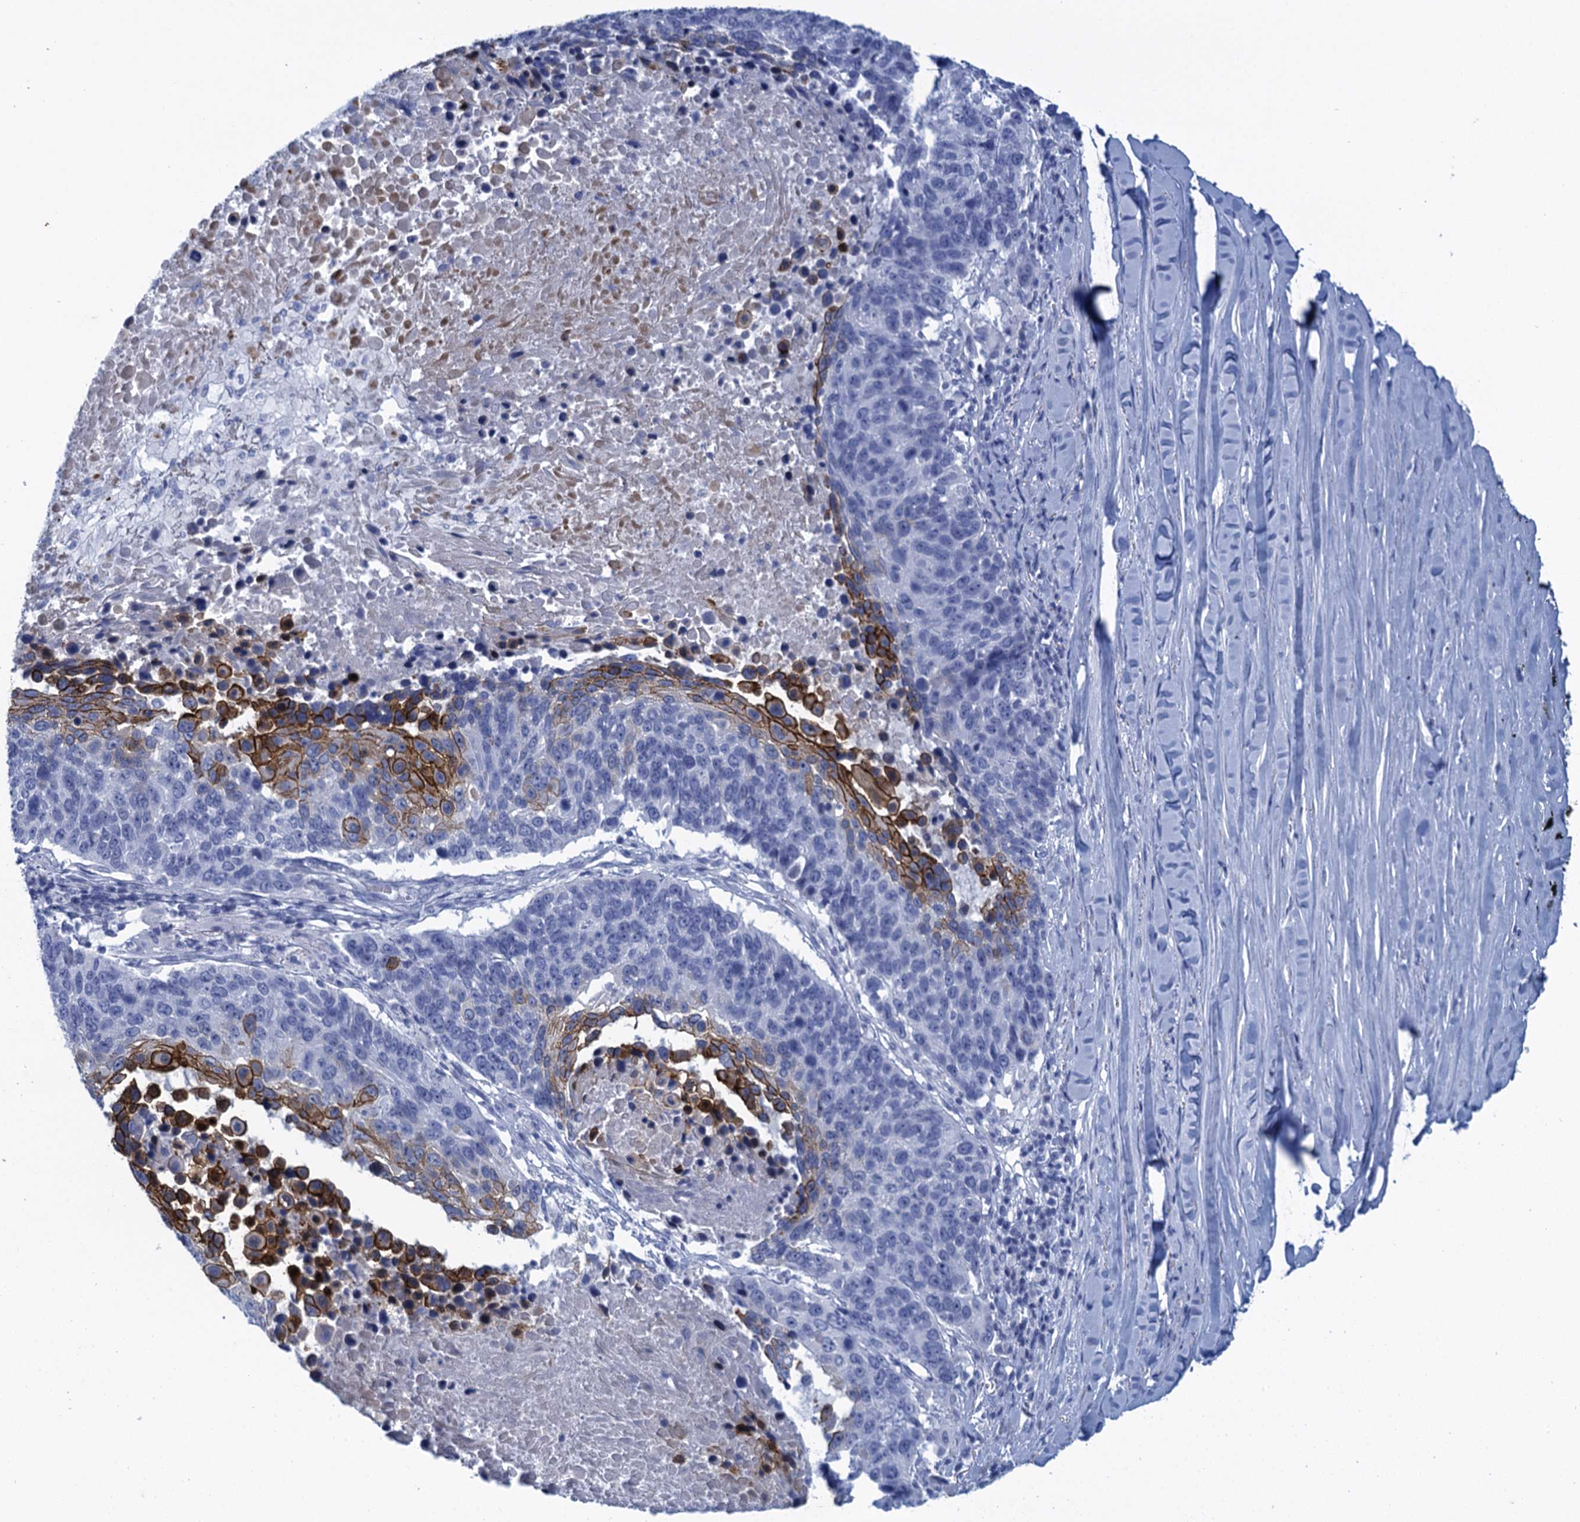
{"staining": {"intensity": "strong", "quantity": "<25%", "location": "cytoplasmic/membranous"}, "tissue": "lung cancer", "cell_type": "Tumor cells", "image_type": "cancer", "snomed": [{"axis": "morphology", "description": "Normal tissue, NOS"}, {"axis": "morphology", "description": "Squamous cell carcinoma, NOS"}, {"axis": "topography", "description": "Lymph node"}, {"axis": "topography", "description": "Lung"}], "caption": "Immunohistochemistry (IHC) photomicrograph of human lung cancer stained for a protein (brown), which displays medium levels of strong cytoplasmic/membranous staining in approximately <25% of tumor cells.", "gene": "SCEL", "patient": {"sex": "male", "age": 66}}